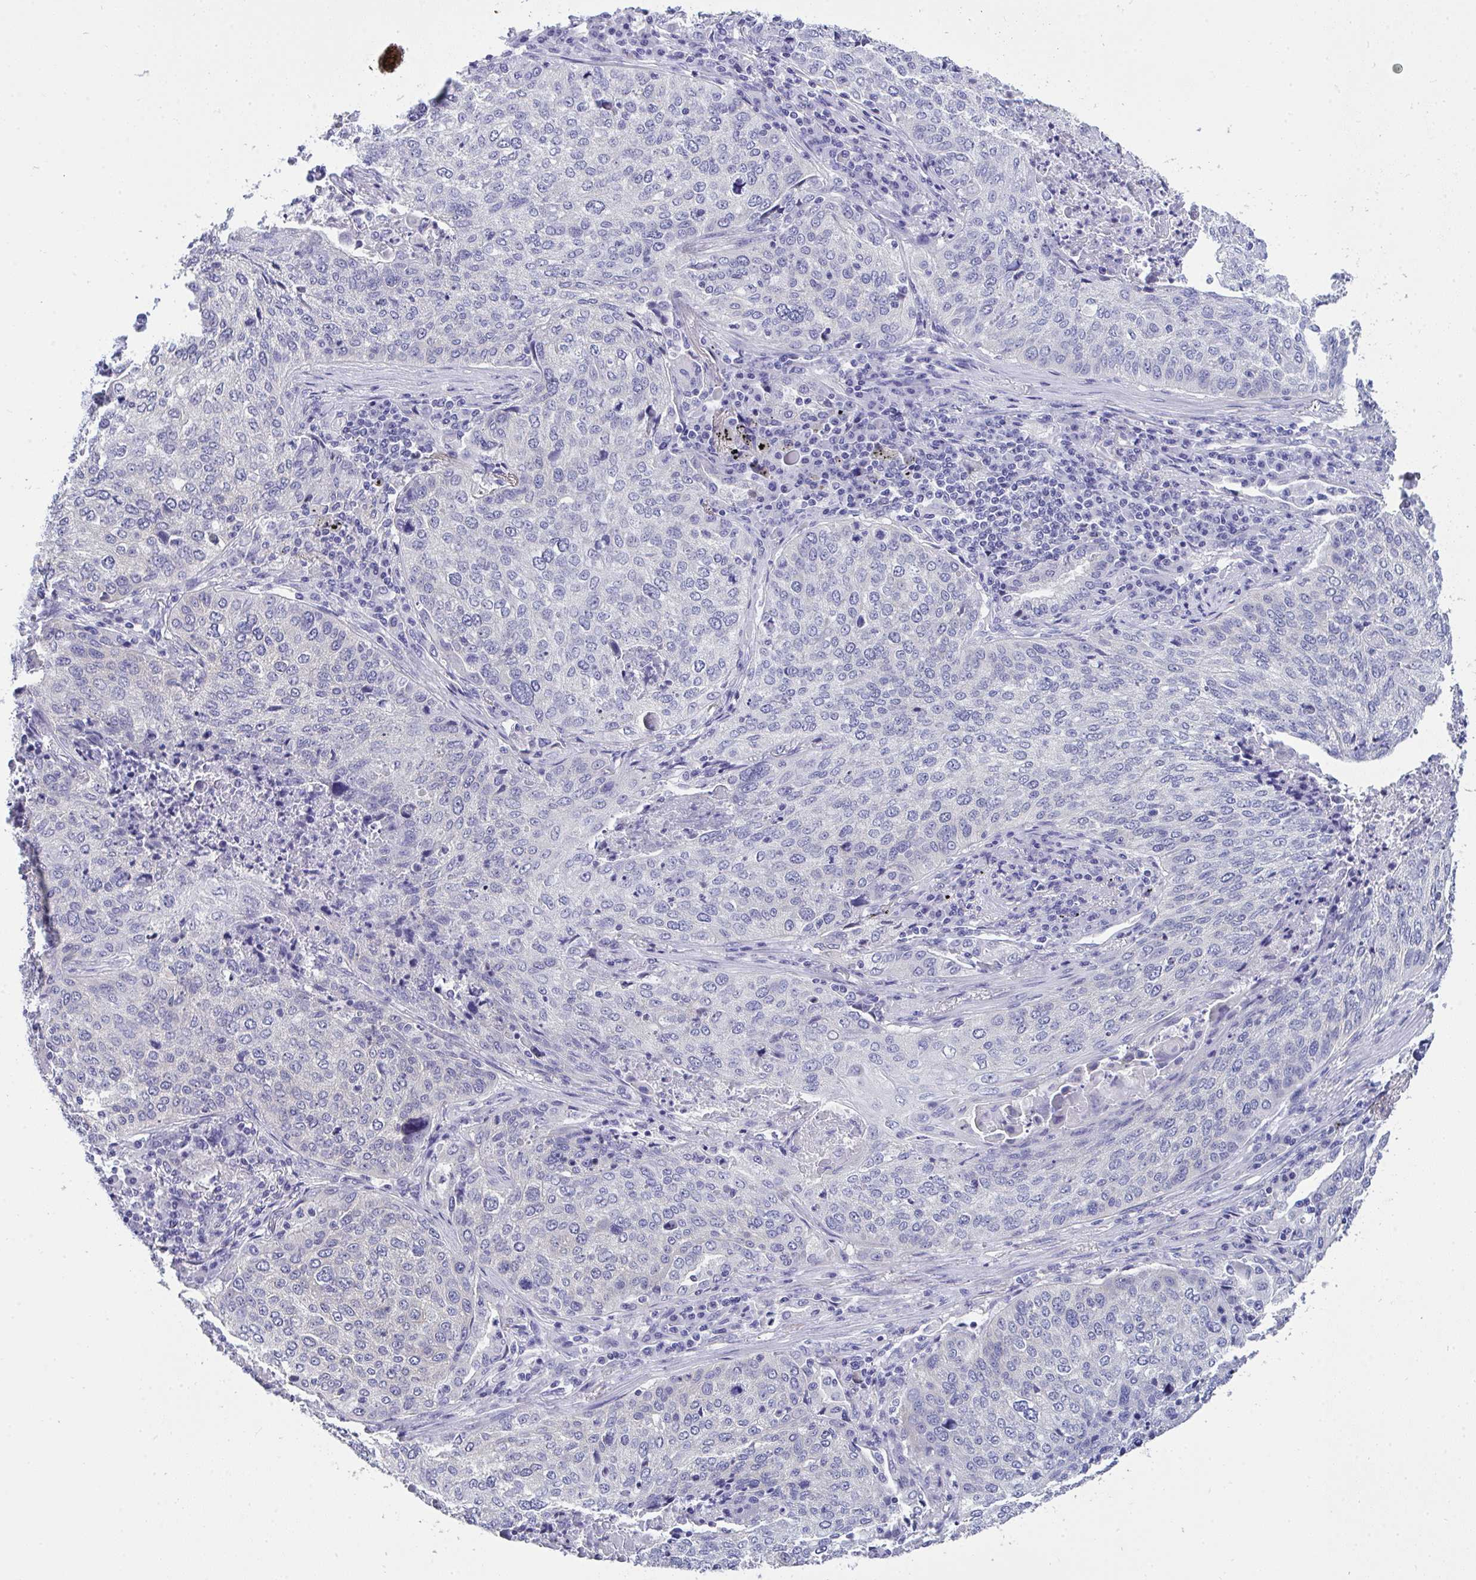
{"staining": {"intensity": "negative", "quantity": "none", "location": "none"}, "tissue": "lung cancer", "cell_type": "Tumor cells", "image_type": "cancer", "snomed": [{"axis": "morphology", "description": "Squamous cell carcinoma, NOS"}, {"axis": "topography", "description": "Lung"}], "caption": "This is a image of IHC staining of squamous cell carcinoma (lung), which shows no positivity in tumor cells.", "gene": "VGLL3", "patient": {"sex": "male", "age": 63}}